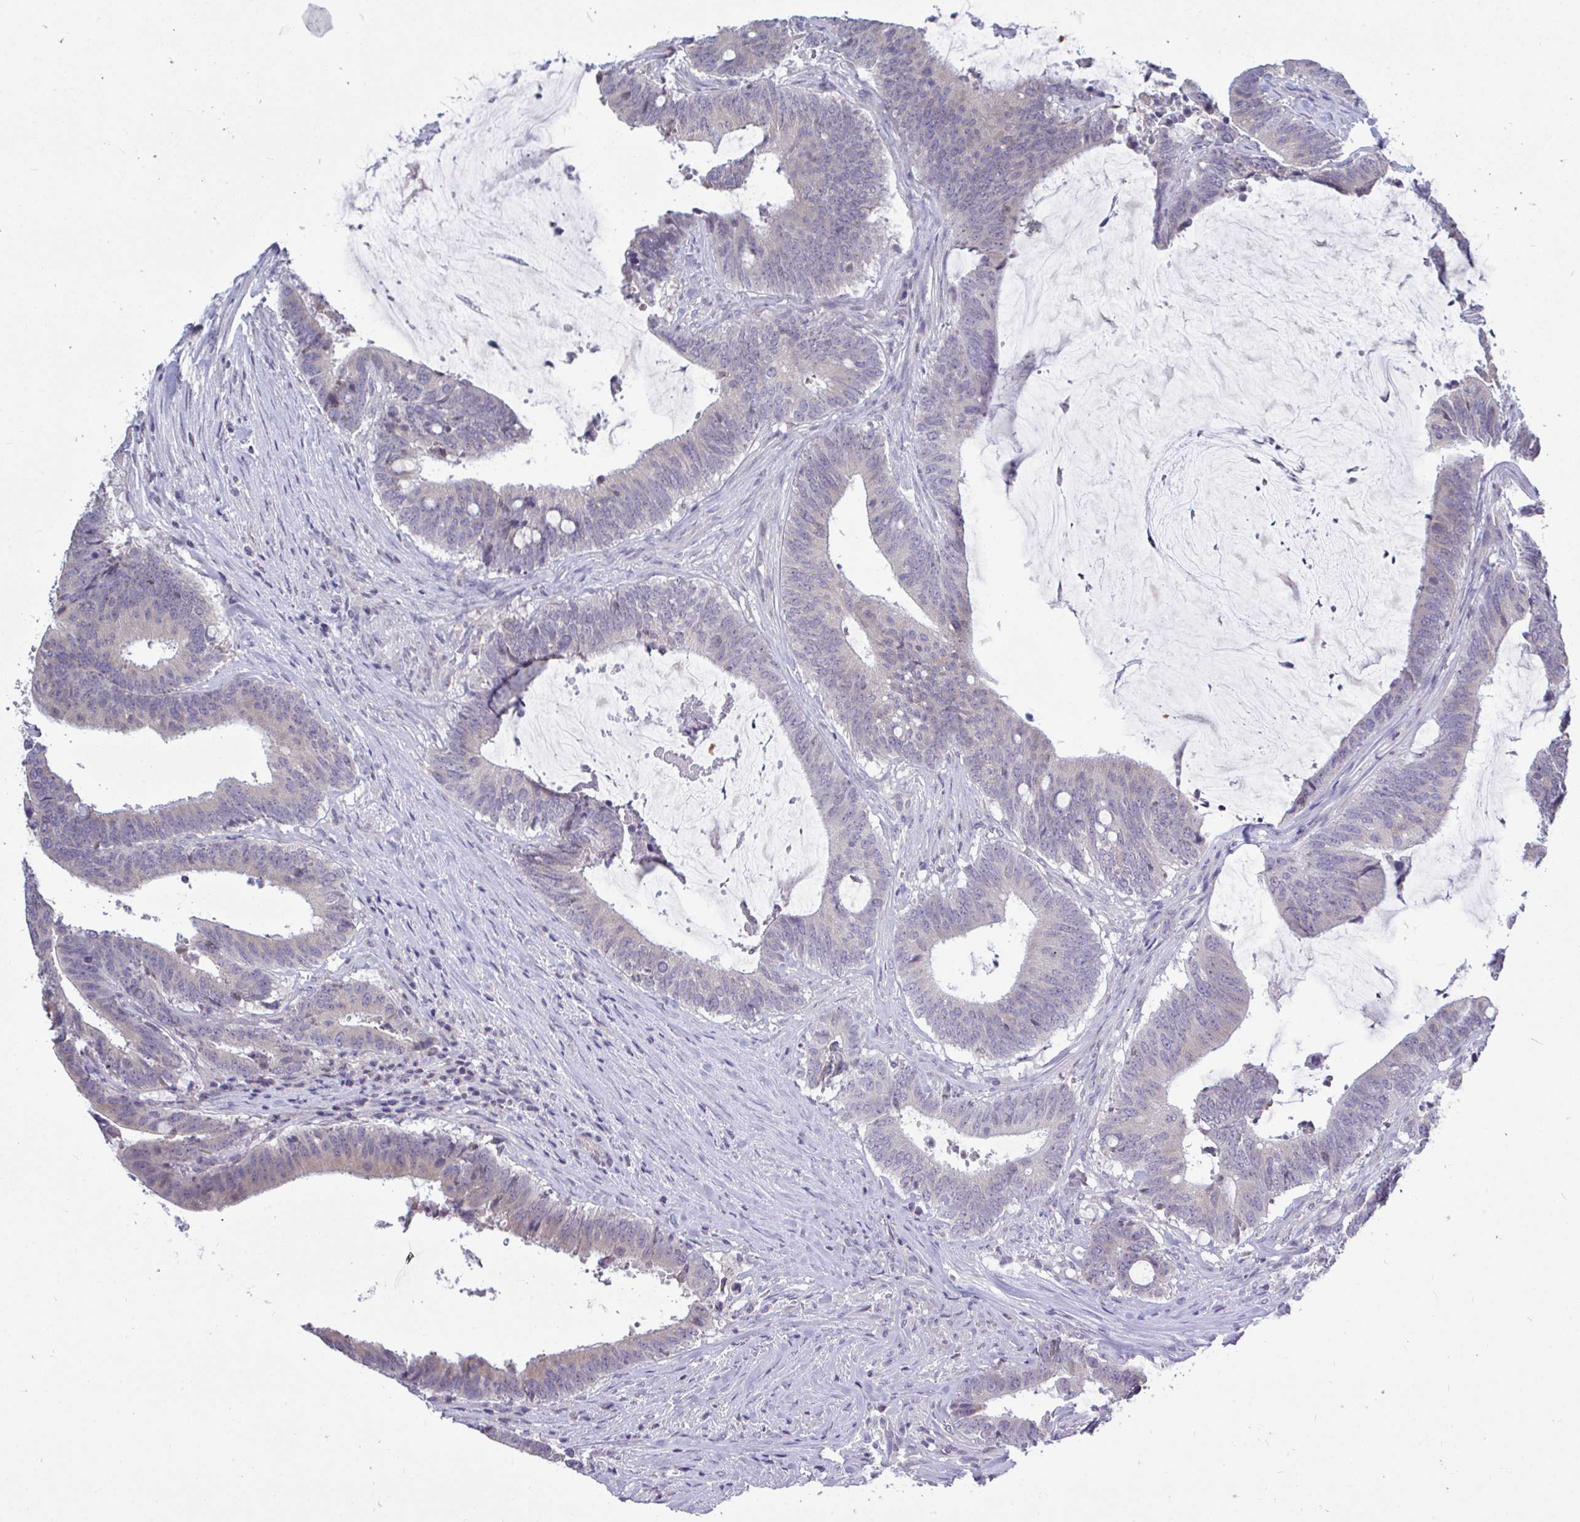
{"staining": {"intensity": "negative", "quantity": "none", "location": "none"}, "tissue": "colorectal cancer", "cell_type": "Tumor cells", "image_type": "cancer", "snomed": [{"axis": "morphology", "description": "Adenocarcinoma, NOS"}, {"axis": "topography", "description": "Colon"}], "caption": "IHC micrograph of neoplastic tissue: human colorectal cancer (adenocarcinoma) stained with DAB (3,3'-diaminobenzidine) reveals no significant protein staining in tumor cells.", "gene": "PIGK", "patient": {"sex": "female", "age": 43}}